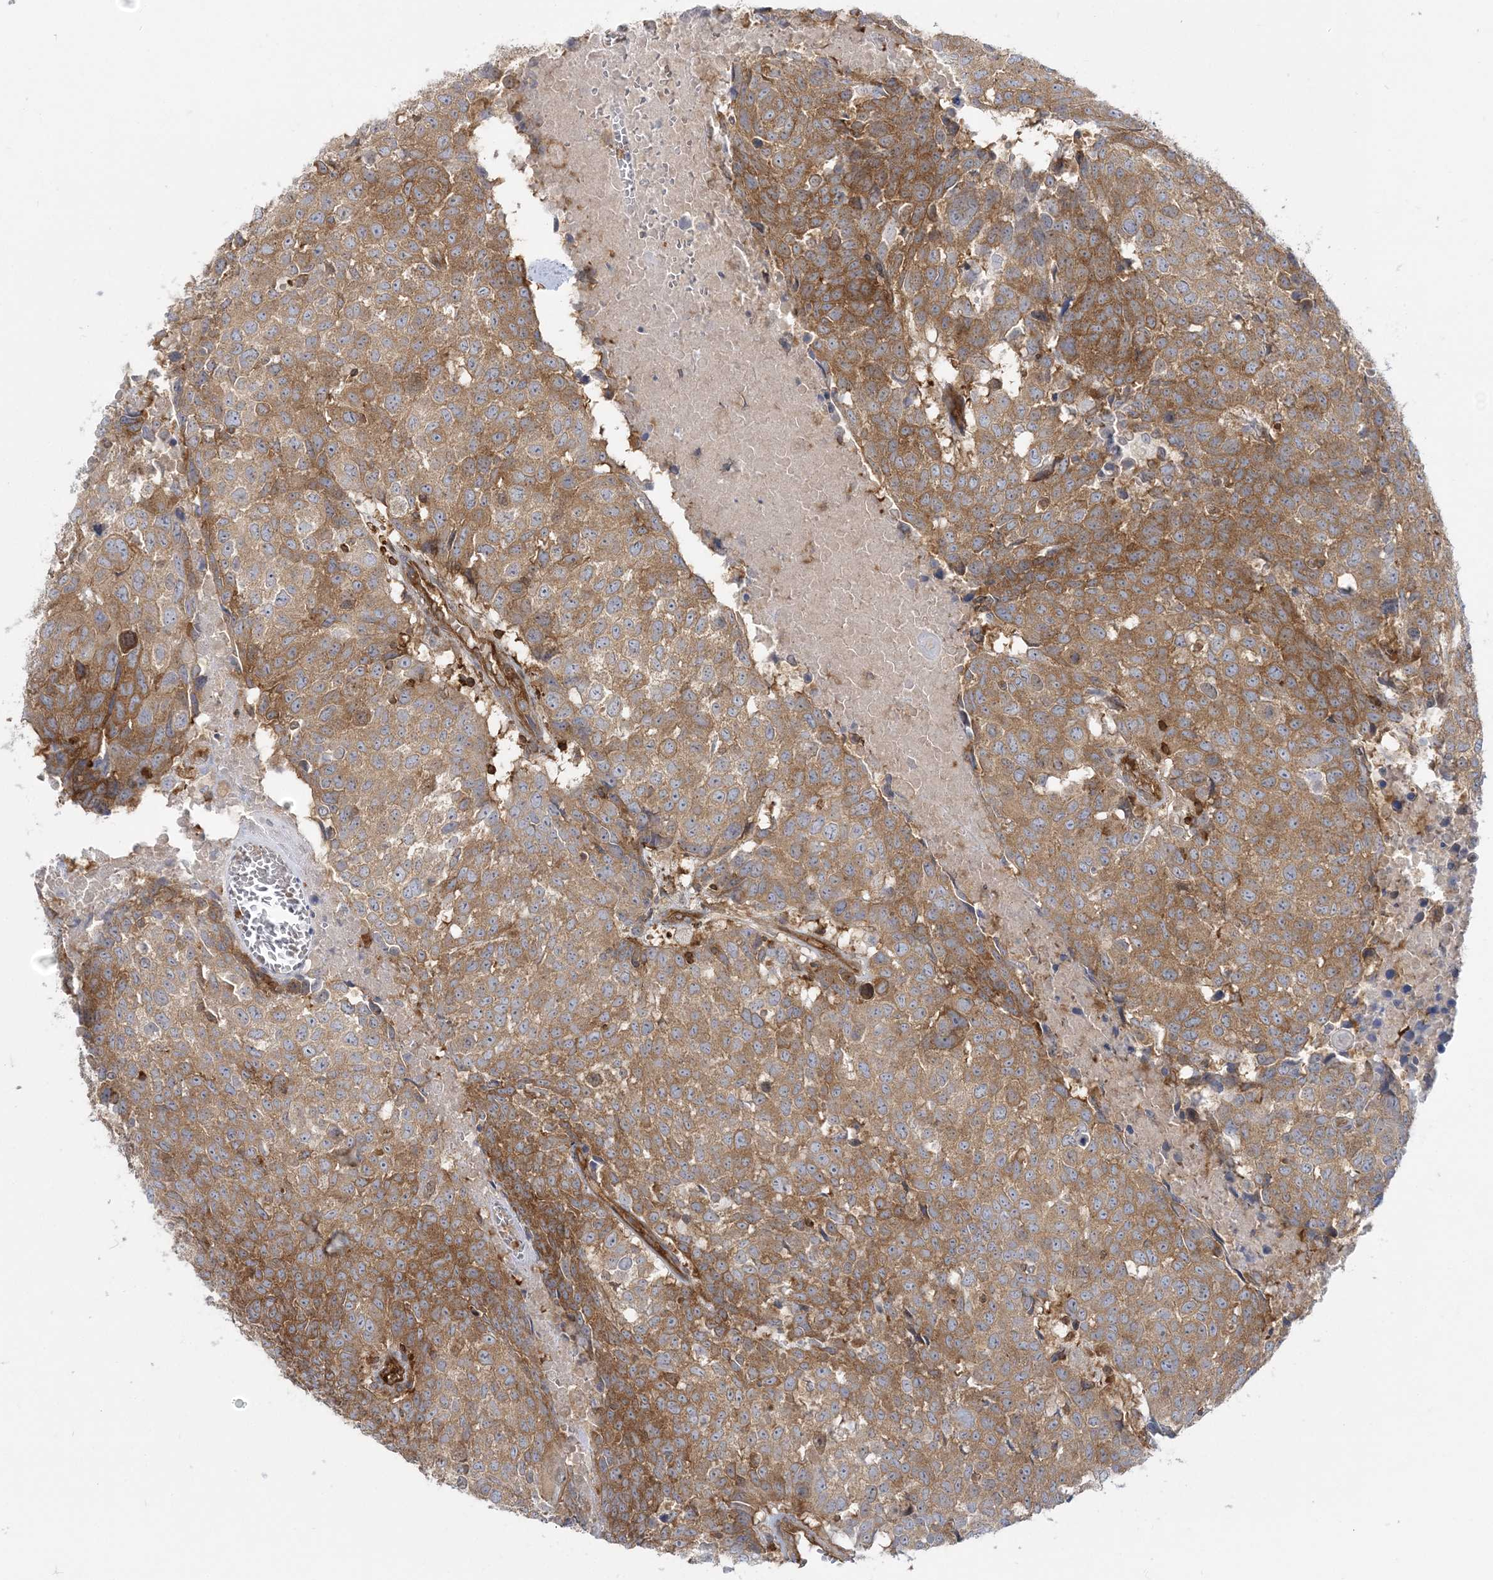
{"staining": {"intensity": "moderate", "quantity": ">75%", "location": "cytoplasmic/membranous"}, "tissue": "head and neck cancer", "cell_type": "Tumor cells", "image_type": "cancer", "snomed": [{"axis": "morphology", "description": "Squamous cell carcinoma, NOS"}, {"axis": "topography", "description": "Head-Neck"}], "caption": "Squamous cell carcinoma (head and neck) was stained to show a protein in brown. There is medium levels of moderate cytoplasmic/membranous expression in approximately >75% of tumor cells.", "gene": "STAM", "patient": {"sex": "male", "age": 66}}